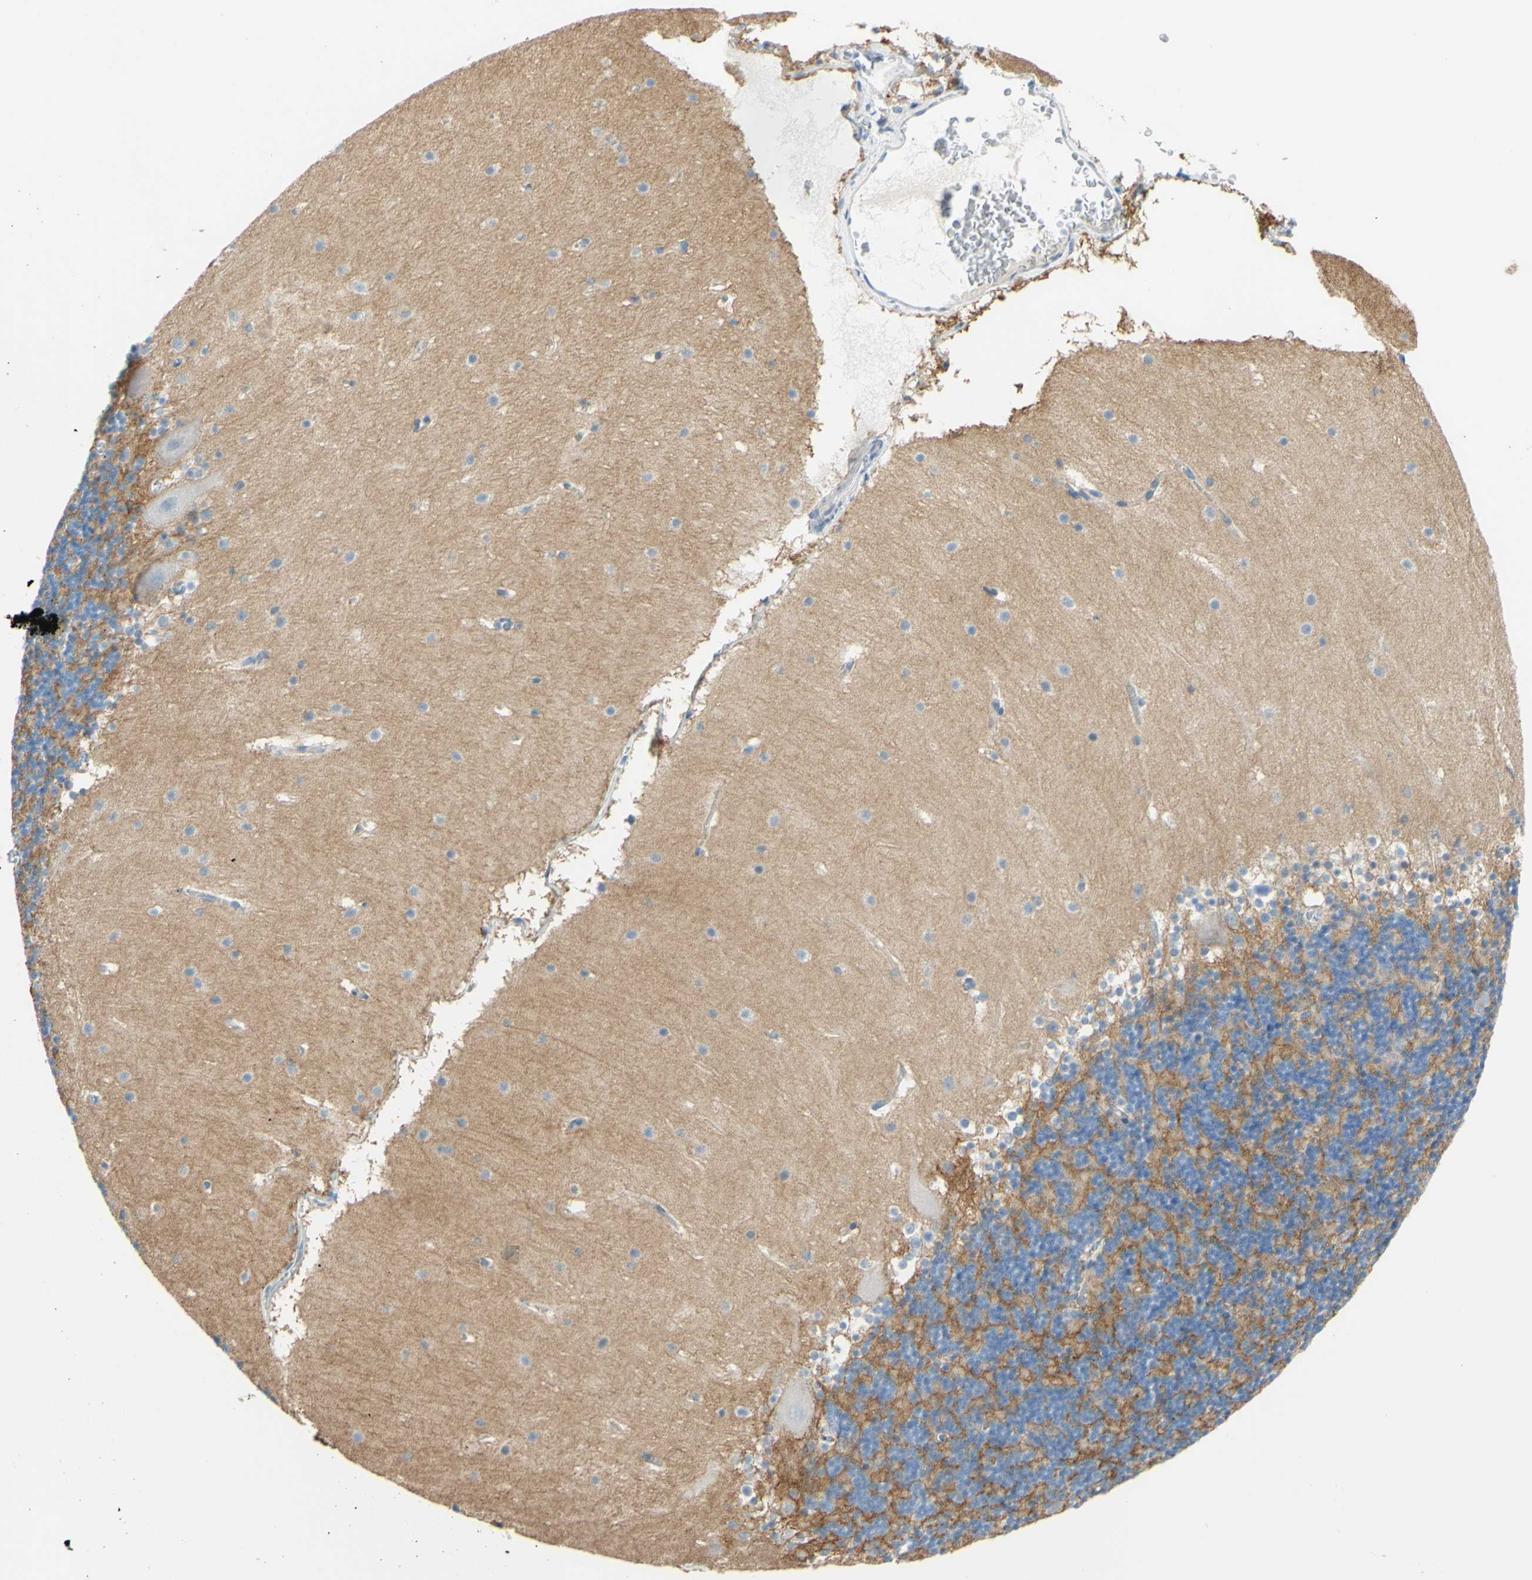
{"staining": {"intensity": "moderate", "quantity": "<25%", "location": "cytoplasmic/membranous"}, "tissue": "cerebellum", "cell_type": "Cells in granular layer", "image_type": "normal", "snomed": [{"axis": "morphology", "description": "Normal tissue, NOS"}, {"axis": "topography", "description": "Cerebellum"}], "caption": "Unremarkable cerebellum was stained to show a protein in brown. There is low levels of moderate cytoplasmic/membranous staining in approximately <25% of cells in granular layer. The protein of interest is shown in brown color, while the nuclei are stained blue.", "gene": "SLC1A2", "patient": {"sex": "female", "age": 19}}